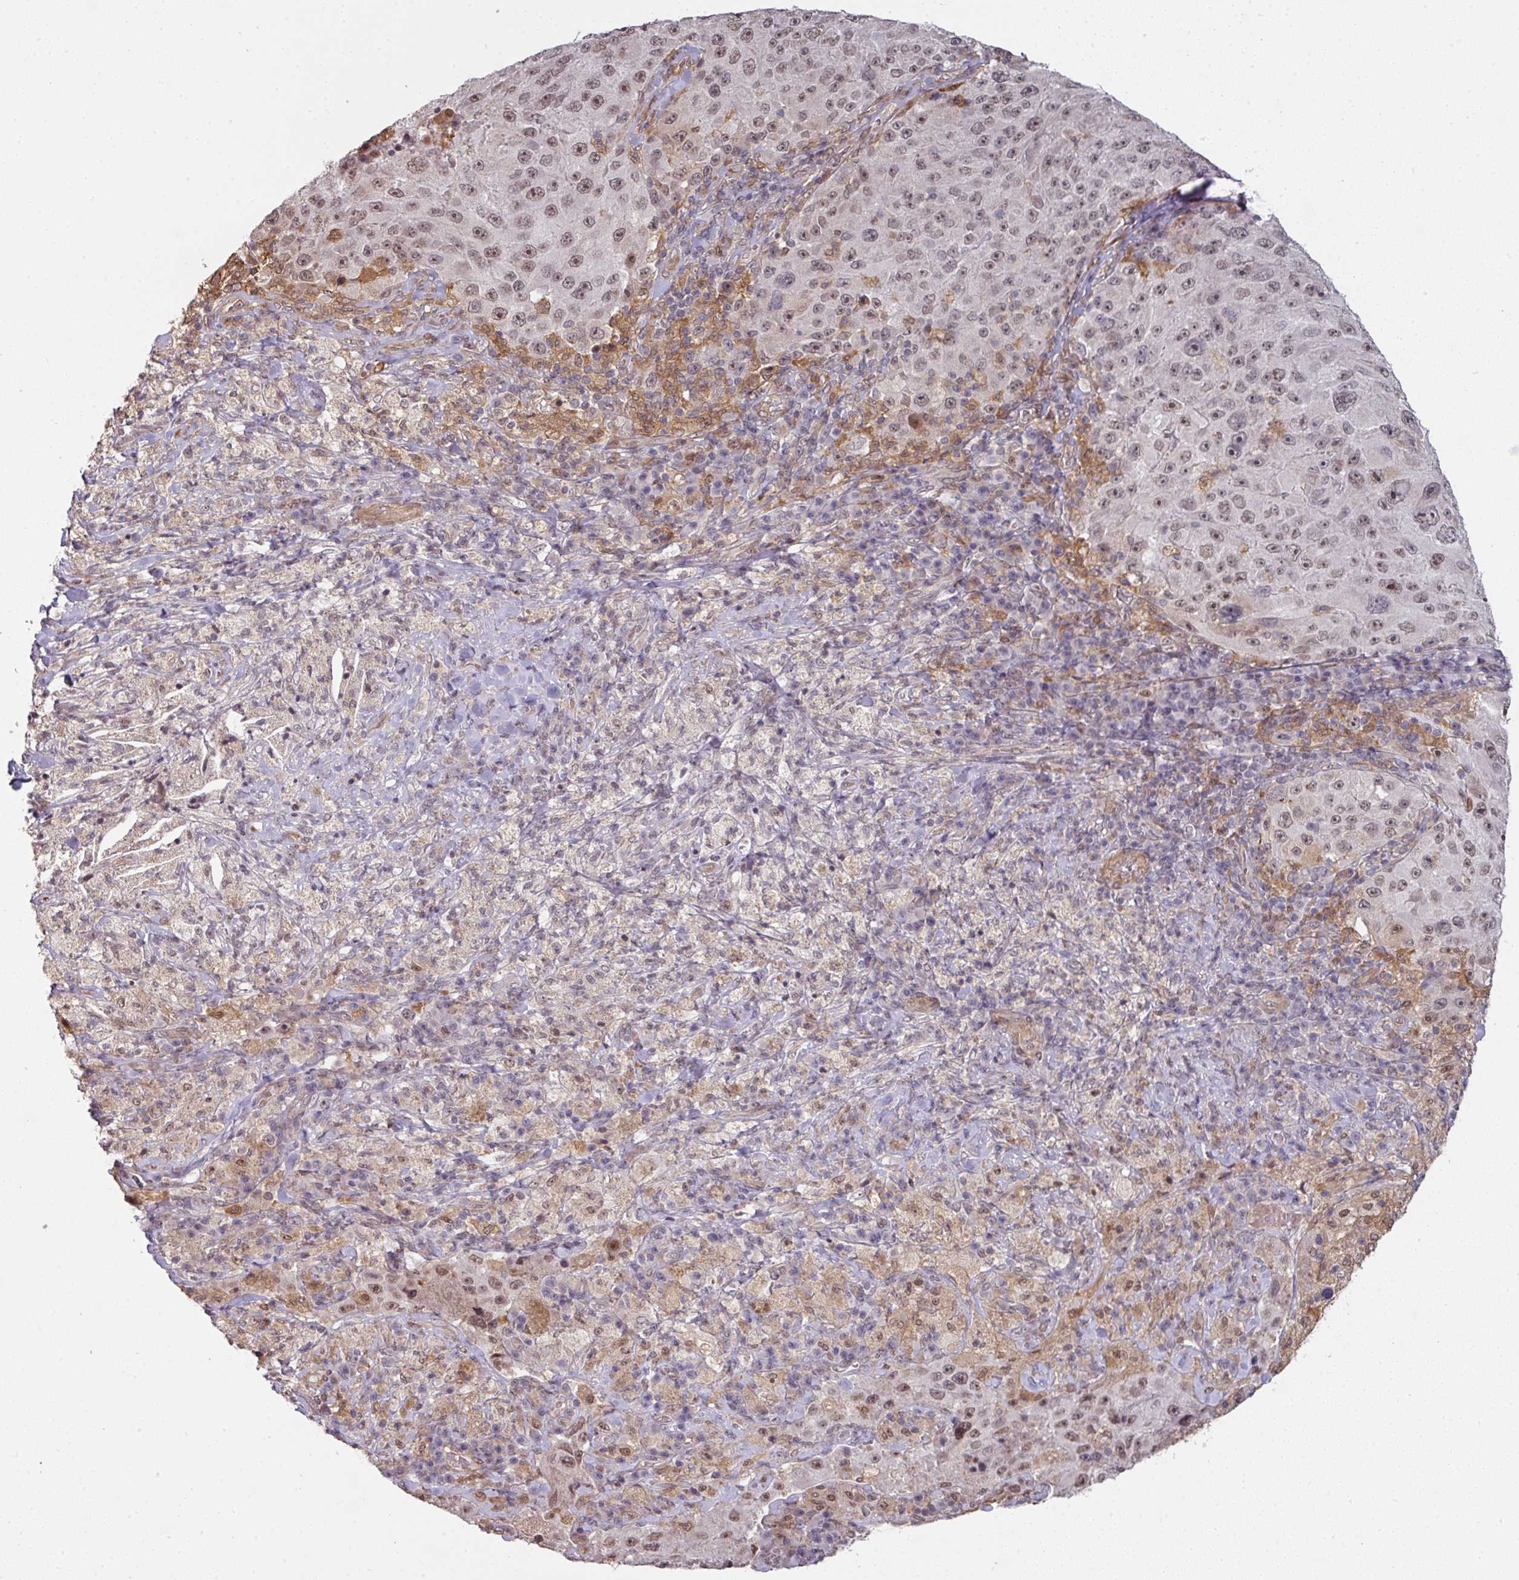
{"staining": {"intensity": "moderate", "quantity": ">75%", "location": "nuclear"}, "tissue": "melanoma", "cell_type": "Tumor cells", "image_type": "cancer", "snomed": [{"axis": "morphology", "description": "Malignant melanoma, Metastatic site"}, {"axis": "topography", "description": "Lymph node"}], "caption": "An IHC histopathology image of neoplastic tissue is shown. Protein staining in brown labels moderate nuclear positivity in melanoma within tumor cells. The protein is shown in brown color, while the nuclei are stained blue.", "gene": "GTF2H3", "patient": {"sex": "male", "age": 62}}